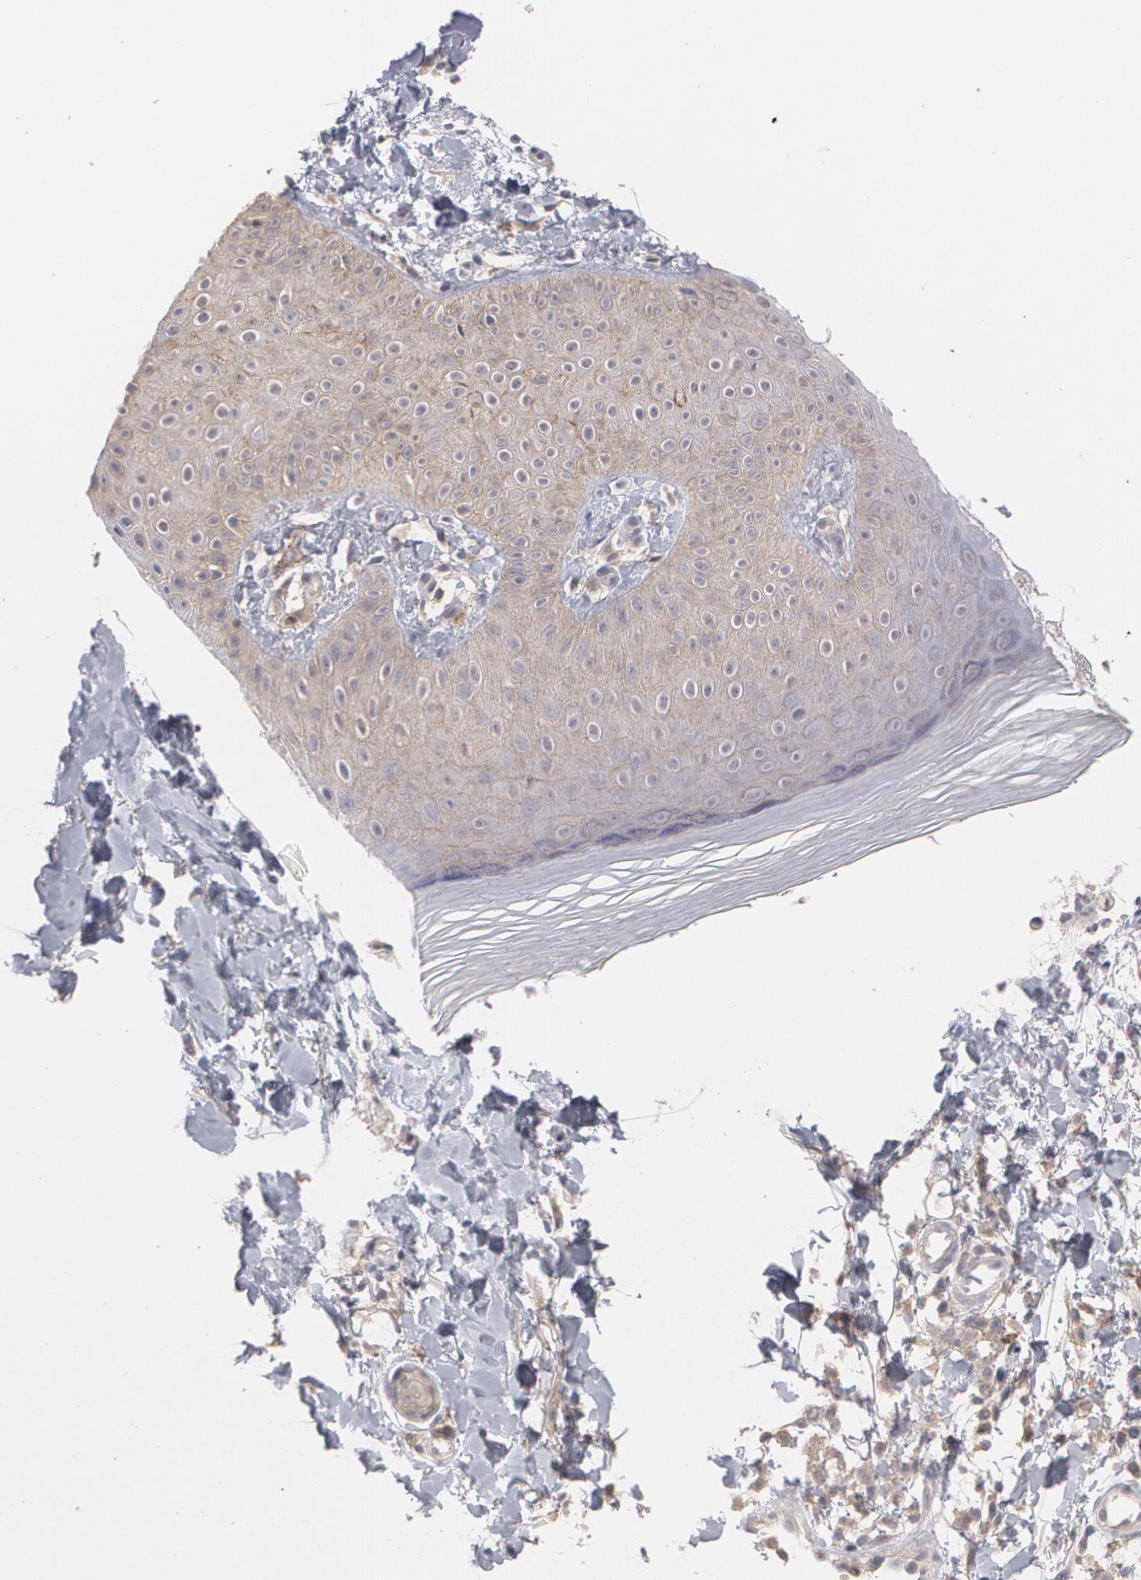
{"staining": {"intensity": "weak", "quantity": "25%-75%", "location": "cytoplasmic/membranous"}, "tissue": "skin", "cell_type": "Epidermal cells", "image_type": "normal", "snomed": [{"axis": "morphology", "description": "Normal tissue, NOS"}, {"axis": "morphology", "description": "Inflammation, NOS"}, {"axis": "topography", "description": "Soft tissue"}, {"axis": "topography", "description": "Anal"}], "caption": "Skin stained for a protein (brown) reveals weak cytoplasmic/membranous positive positivity in about 25%-75% of epidermal cells.", "gene": "ARF6", "patient": {"sex": "female", "age": 15}}